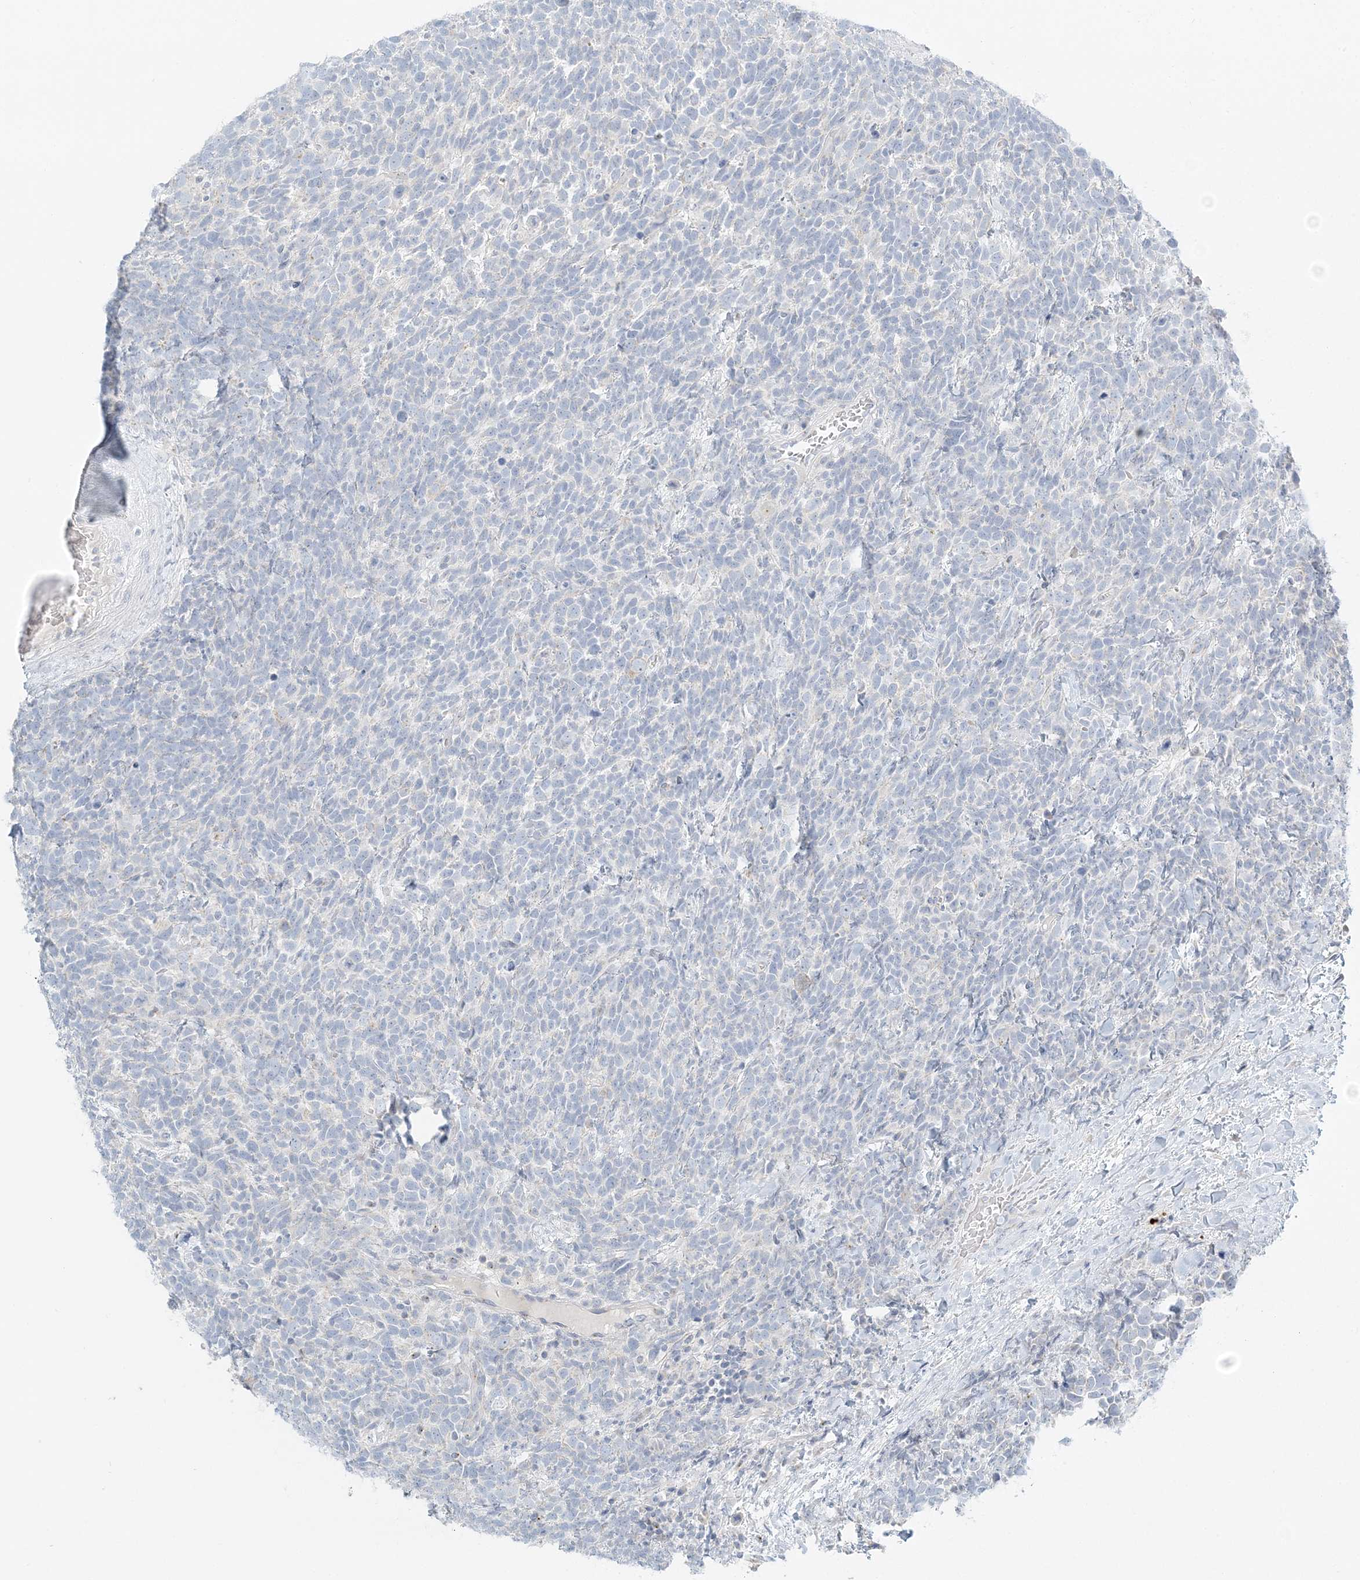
{"staining": {"intensity": "negative", "quantity": "none", "location": "none"}, "tissue": "urothelial cancer", "cell_type": "Tumor cells", "image_type": "cancer", "snomed": [{"axis": "morphology", "description": "Urothelial carcinoma, High grade"}, {"axis": "topography", "description": "Urinary bladder"}], "caption": "The histopathology image exhibits no staining of tumor cells in urothelial cancer. (DAB (3,3'-diaminobenzidine) immunohistochemistry visualized using brightfield microscopy, high magnification).", "gene": "NAA11", "patient": {"sex": "female", "age": 82}}